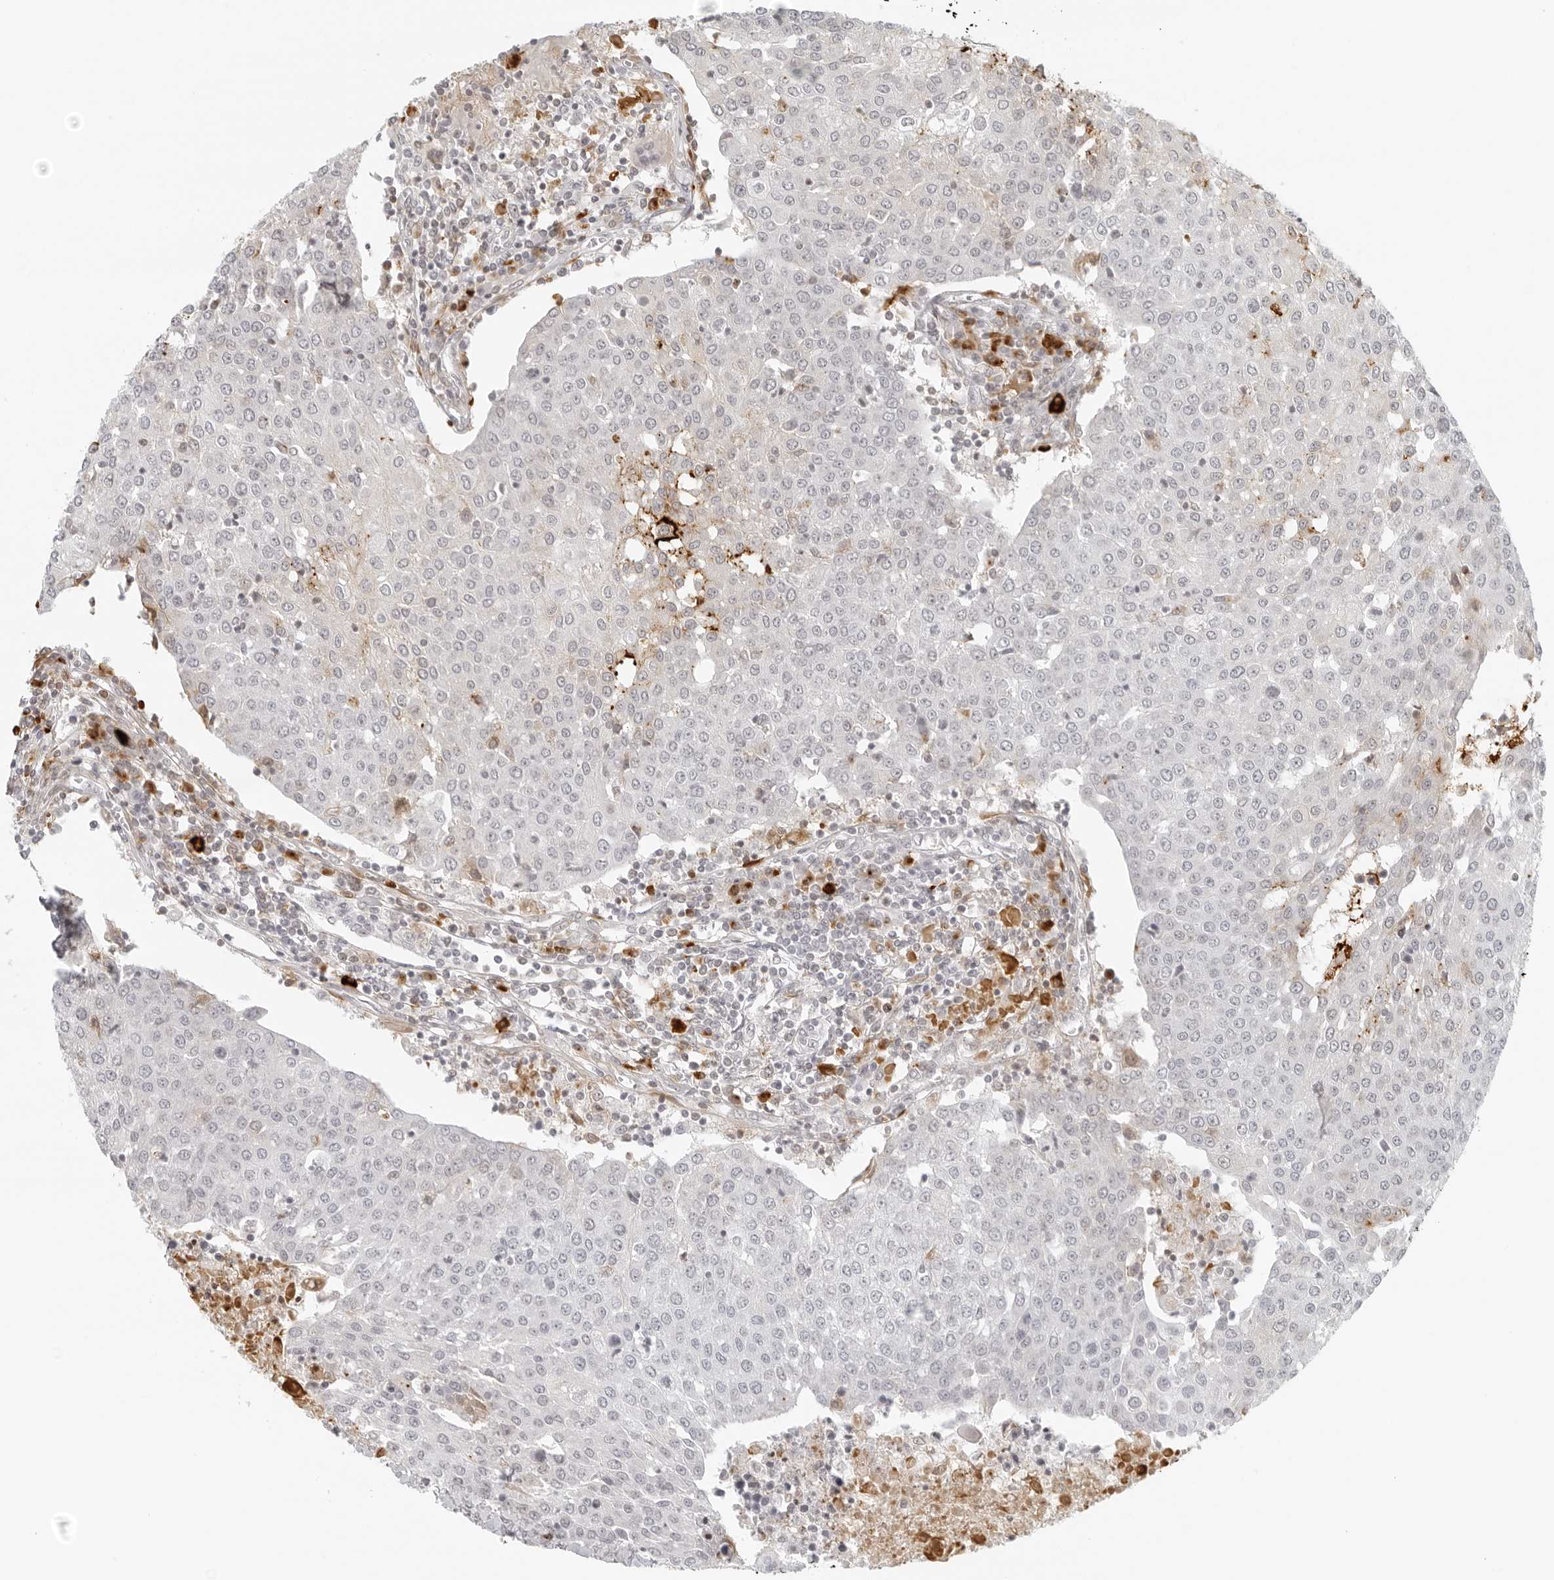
{"staining": {"intensity": "negative", "quantity": "none", "location": "none"}, "tissue": "urothelial cancer", "cell_type": "Tumor cells", "image_type": "cancer", "snomed": [{"axis": "morphology", "description": "Urothelial carcinoma, High grade"}, {"axis": "topography", "description": "Urinary bladder"}], "caption": "The micrograph shows no significant staining in tumor cells of urothelial carcinoma (high-grade).", "gene": "ZNF678", "patient": {"sex": "female", "age": 85}}